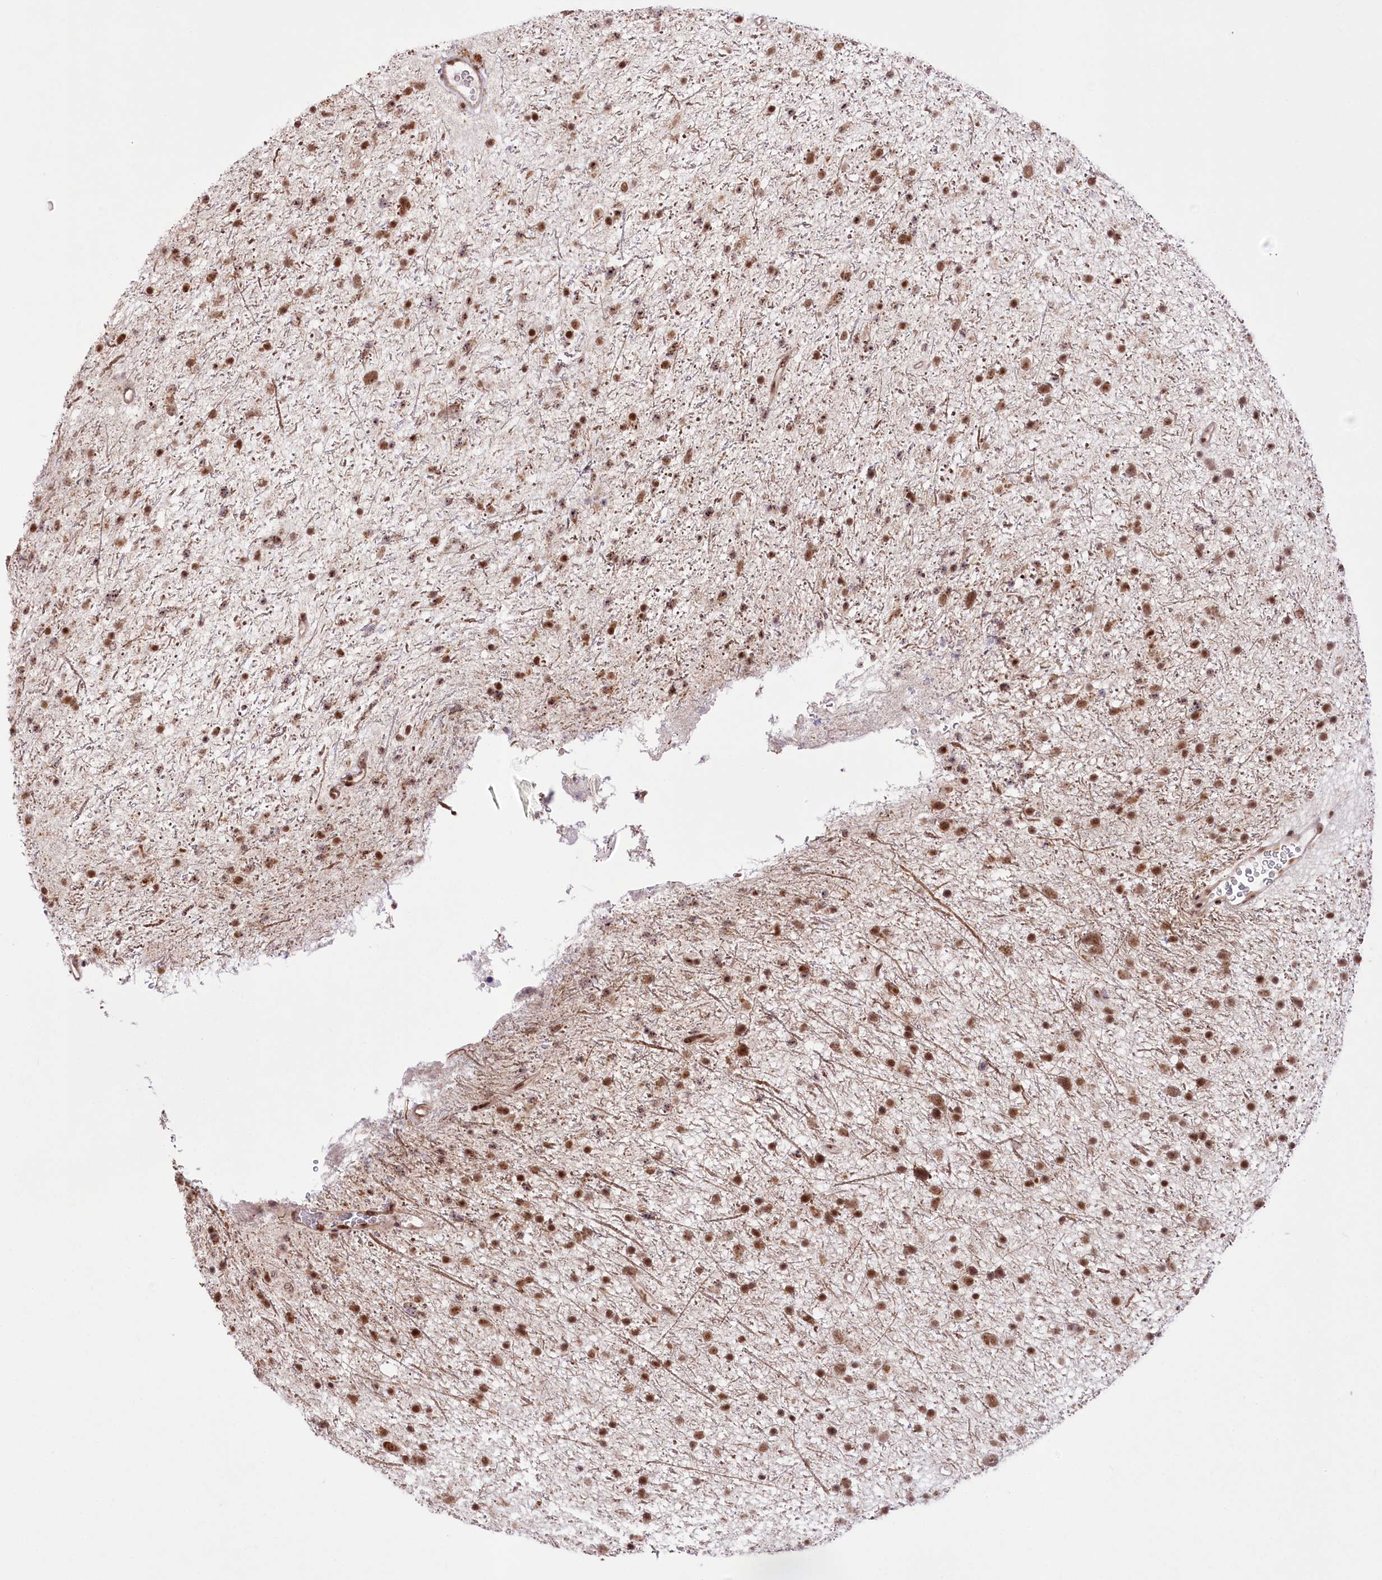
{"staining": {"intensity": "moderate", "quantity": ">75%", "location": "nuclear"}, "tissue": "glioma", "cell_type": "Tumor cells", "image_type": "cancer", "snomed": [{"axis": "morphology", "description": "Glioma, malignant, Low grade"}, {"axis": "topography", "description": "Cerebral cortex"}], "caption": "Brown immunohistochemical staining in human glioma shows moderate nuclear expression in approximately >75% of tumor cells. The staining was performed using DAB (3,3'-diaminobenzidine), with brown indicating positive protein expression. Nuclei are stained blue with hematoxylin.", "gene": "ZMAT2", "patient": {"sex": "female", "age": 39}}